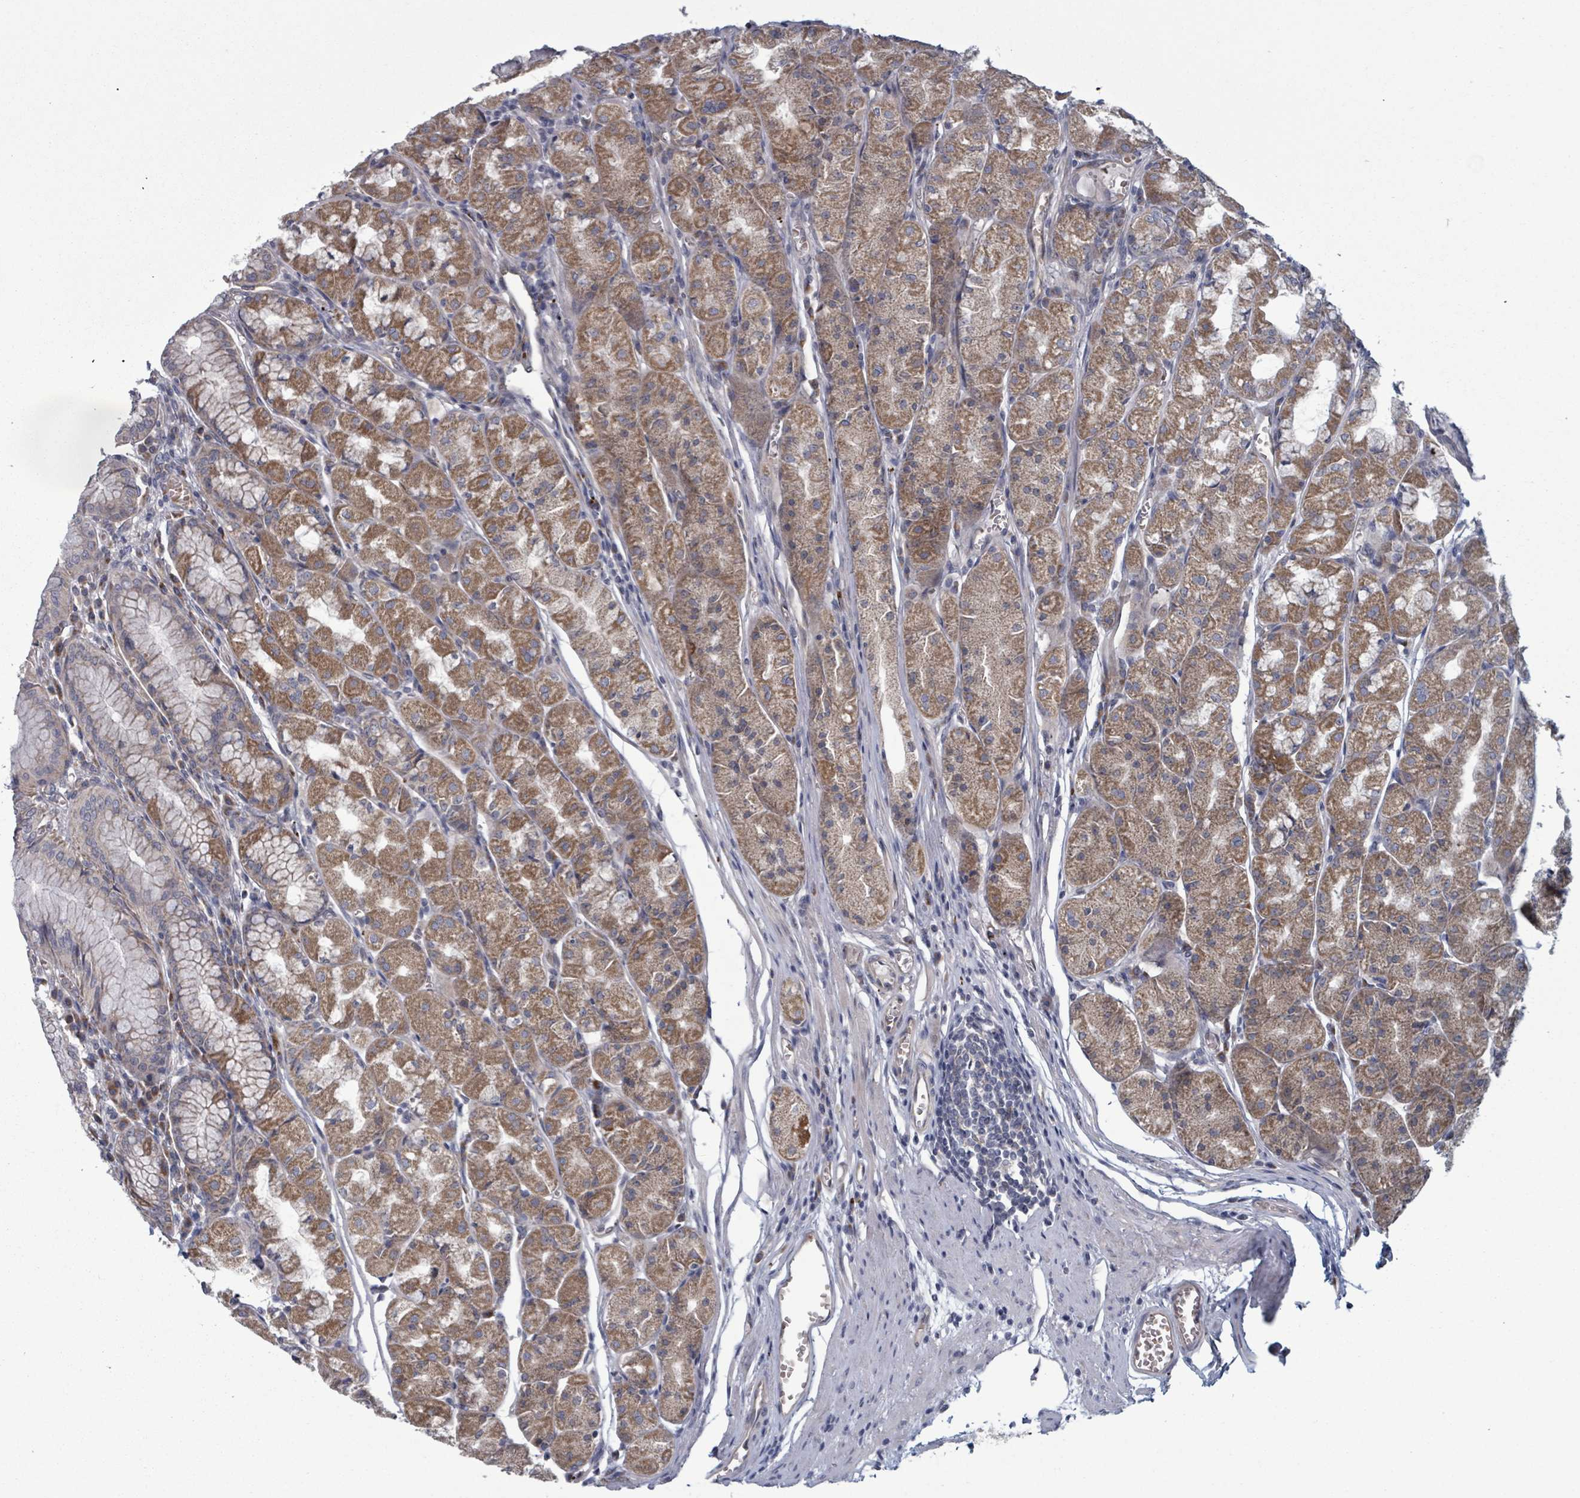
{"staining": {"intensity": "moderate", "quantity": ">75%", "location": "cytoplasmic/membranous"}, "tissue": "stomach", "cell_type": "Glandular cells", "image_type": "normal", "snomed": [{"axis": "morphology", "description": "Normal tissue, NOS"}, {"axis": "topography", "description": "Stomach"}], "caption": "An IHC photomicrograph of normal tissue is shown. Protein staining in brown shows moderate cytoplasmic/membranous positivity in stomach within glandular cells.", "gene": "FKBP1A", "patient": {"sex": "male", "age": 55}}